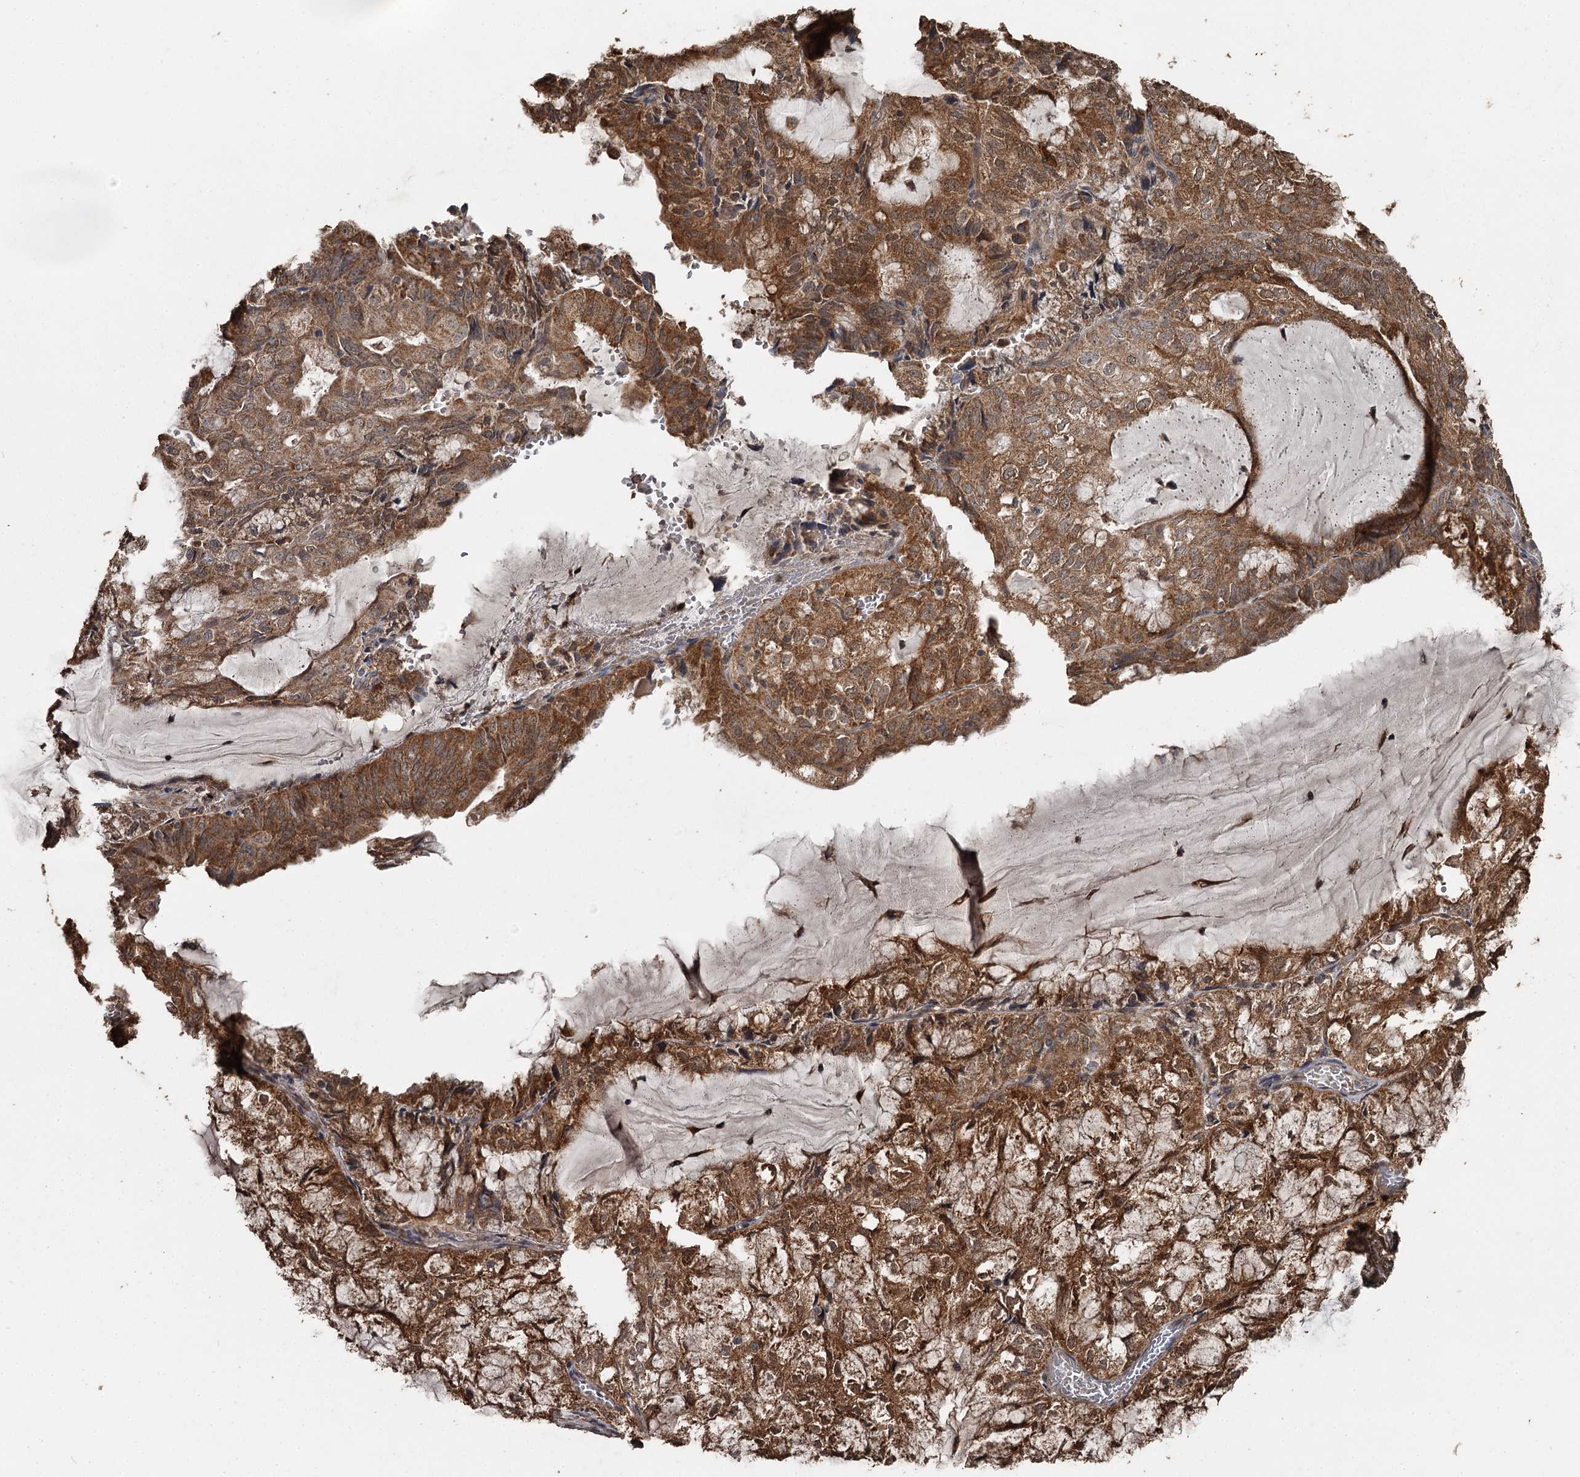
{"staining": {"intensity": "strong", "quantity": ">75%", "location": "cytoplasmic/membranous"}, "tissue": "endometrial cancer", "cell_type": "Tumor cells", "image_type": "cancer", "snomed": [{"axis": "morphology", "description": "Adenocarcinoma, NOS"}, {"axis": "topography", "description": "Endometrium"}], "caption": "Brown immunohistochemical staining in human endometrial cancer exhibits strong cytoplasmic/membranous staining in approximately >75% of tumor cells.", "gene": "WIPI1", "patient": {"sex": "female", "age": 81}}